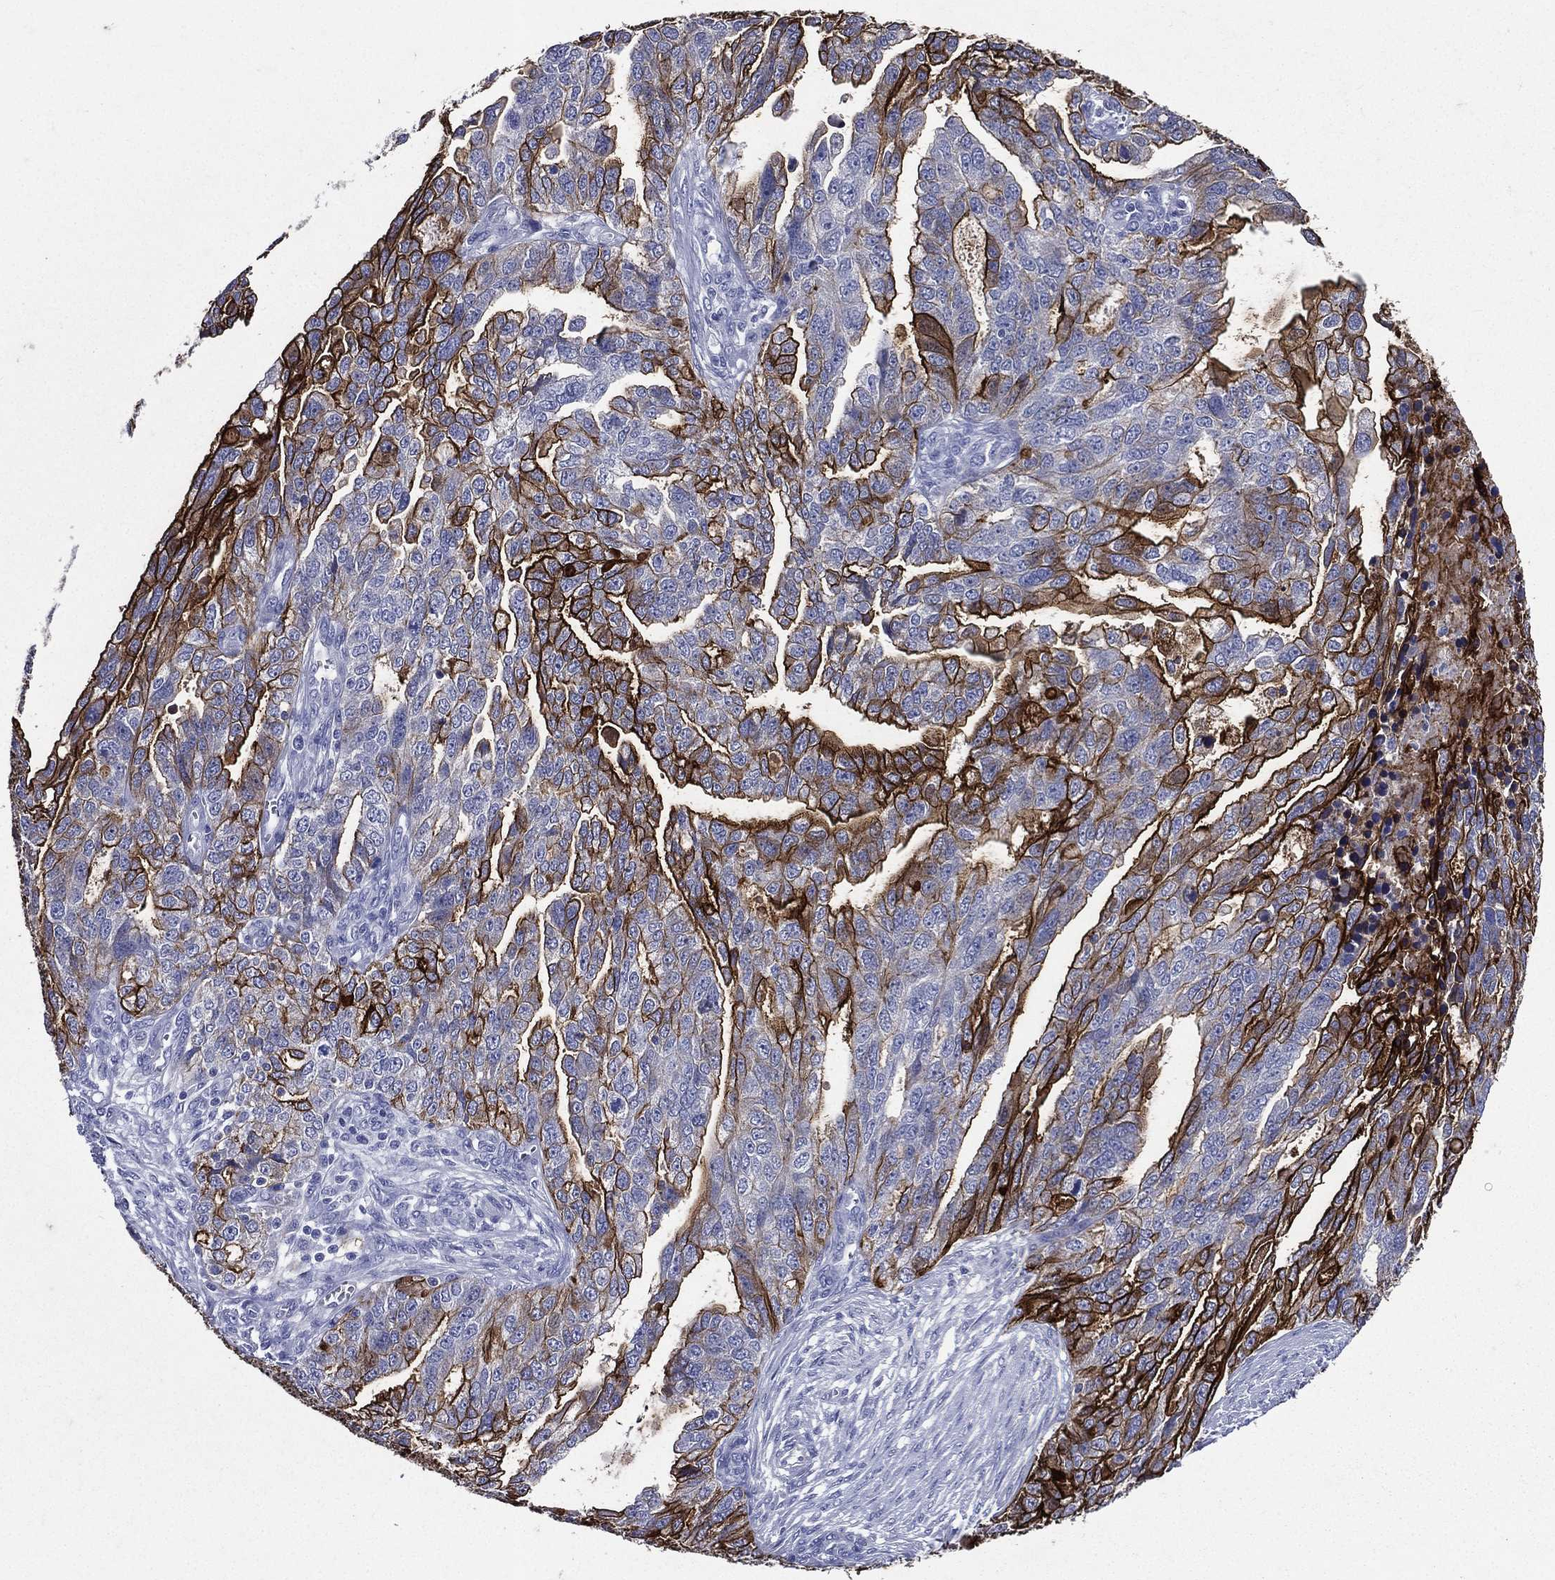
{"staining": {"intensity": "strong", "quantity": "25%-75%", "location": "cytoplasmic/membranous"}, "tissue": "ovarian cancer", "cell_type": "Tumor cells", "image_type": "cancer", "snomed": [{"axis": "morphology", "description": "Cystadenocarcinoma, serous, NOS"}, {"axis": "topography", "description": "Ovary"}], "caption": "A brown stain shows strong cytoplasmic/membranous positivity of a protein in human ovarian cancer tumor cells.", "gene": "TGM1", "patient": {"sex": "female", "age": 51}}